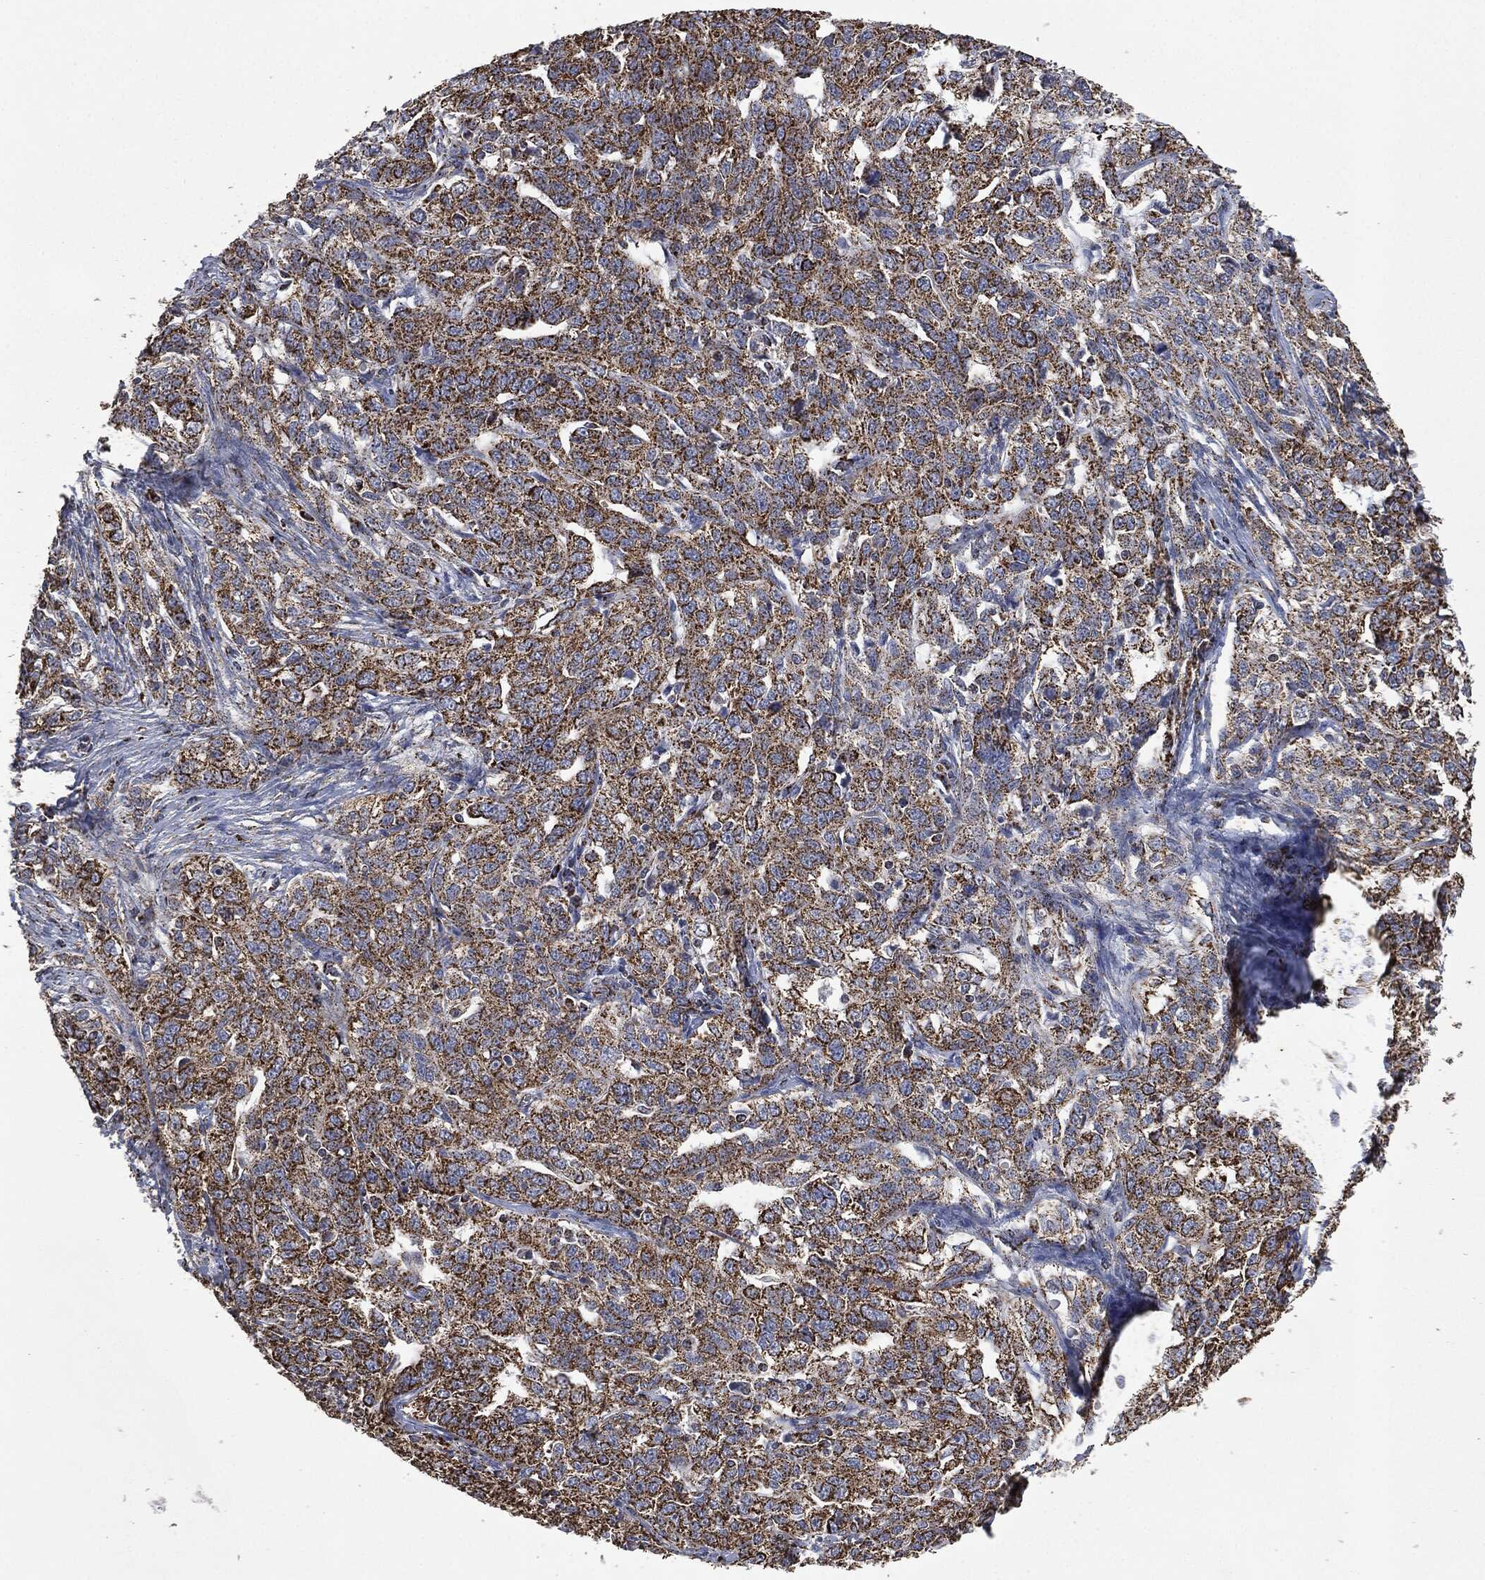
{"staining": {"intensity": "strong", "quantity": ">75%", "location": "cytoplasmic/membranous"}, "tissue": "ovarian cancer", "cell_type": "Tumor cells", "image_type": "cancer", "snomed": [{"axis": "morphology", "description": "Cystadenocarcinoma, serous, NOS"}, {"axis": "topography", "description": "Ovary"}], "caption": "The micrograph displays staining of ovarian cancer, revealing strong cytoplasmic/membranous protein expression (brown color) within tumor cells.", "gene": "RYK", "patient": {"sex": "female", "age": 71}}